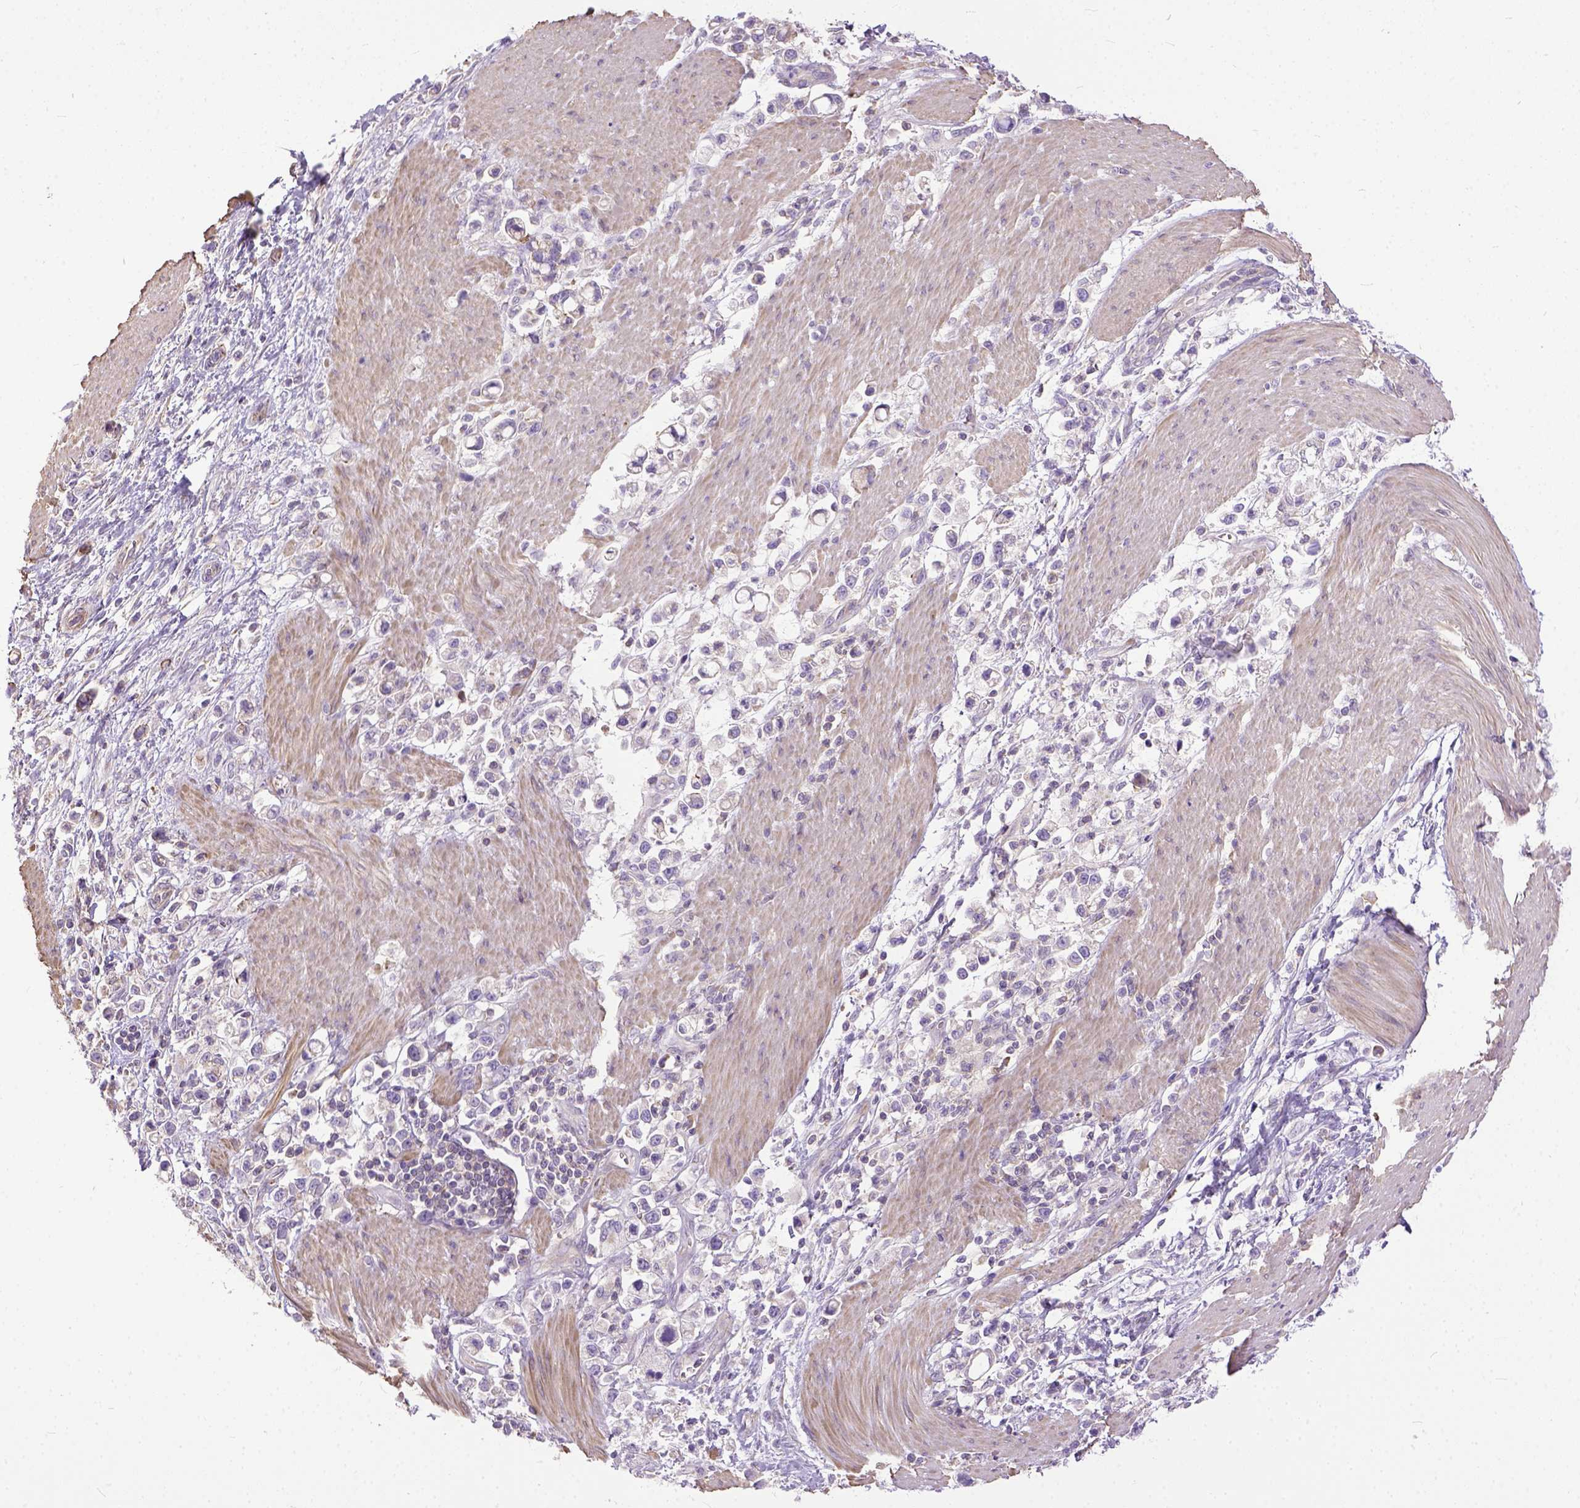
{"staining": {"intensity": "negative", "quantity": "none", "location": "none"}, "tissue": "stomach cancer", "cell_type": "Tumor cells", "image_type": "cancer", "snomed": [{"axis": "morphology", "description": "Adenocarcinoma, NOS"}, {"axis": "topography", "description": "Stomach"}], "caption": "An immunohistochemistry photomicrograph of stomach adenocarcinoma is shown. There is no staining in tumor cells of stomach adenocarcinoma. (DAB immunohistochemistry with hematoxylin counter stain).", "gene": "BANF2", "patient": {"sex": "male", "age": 63}}